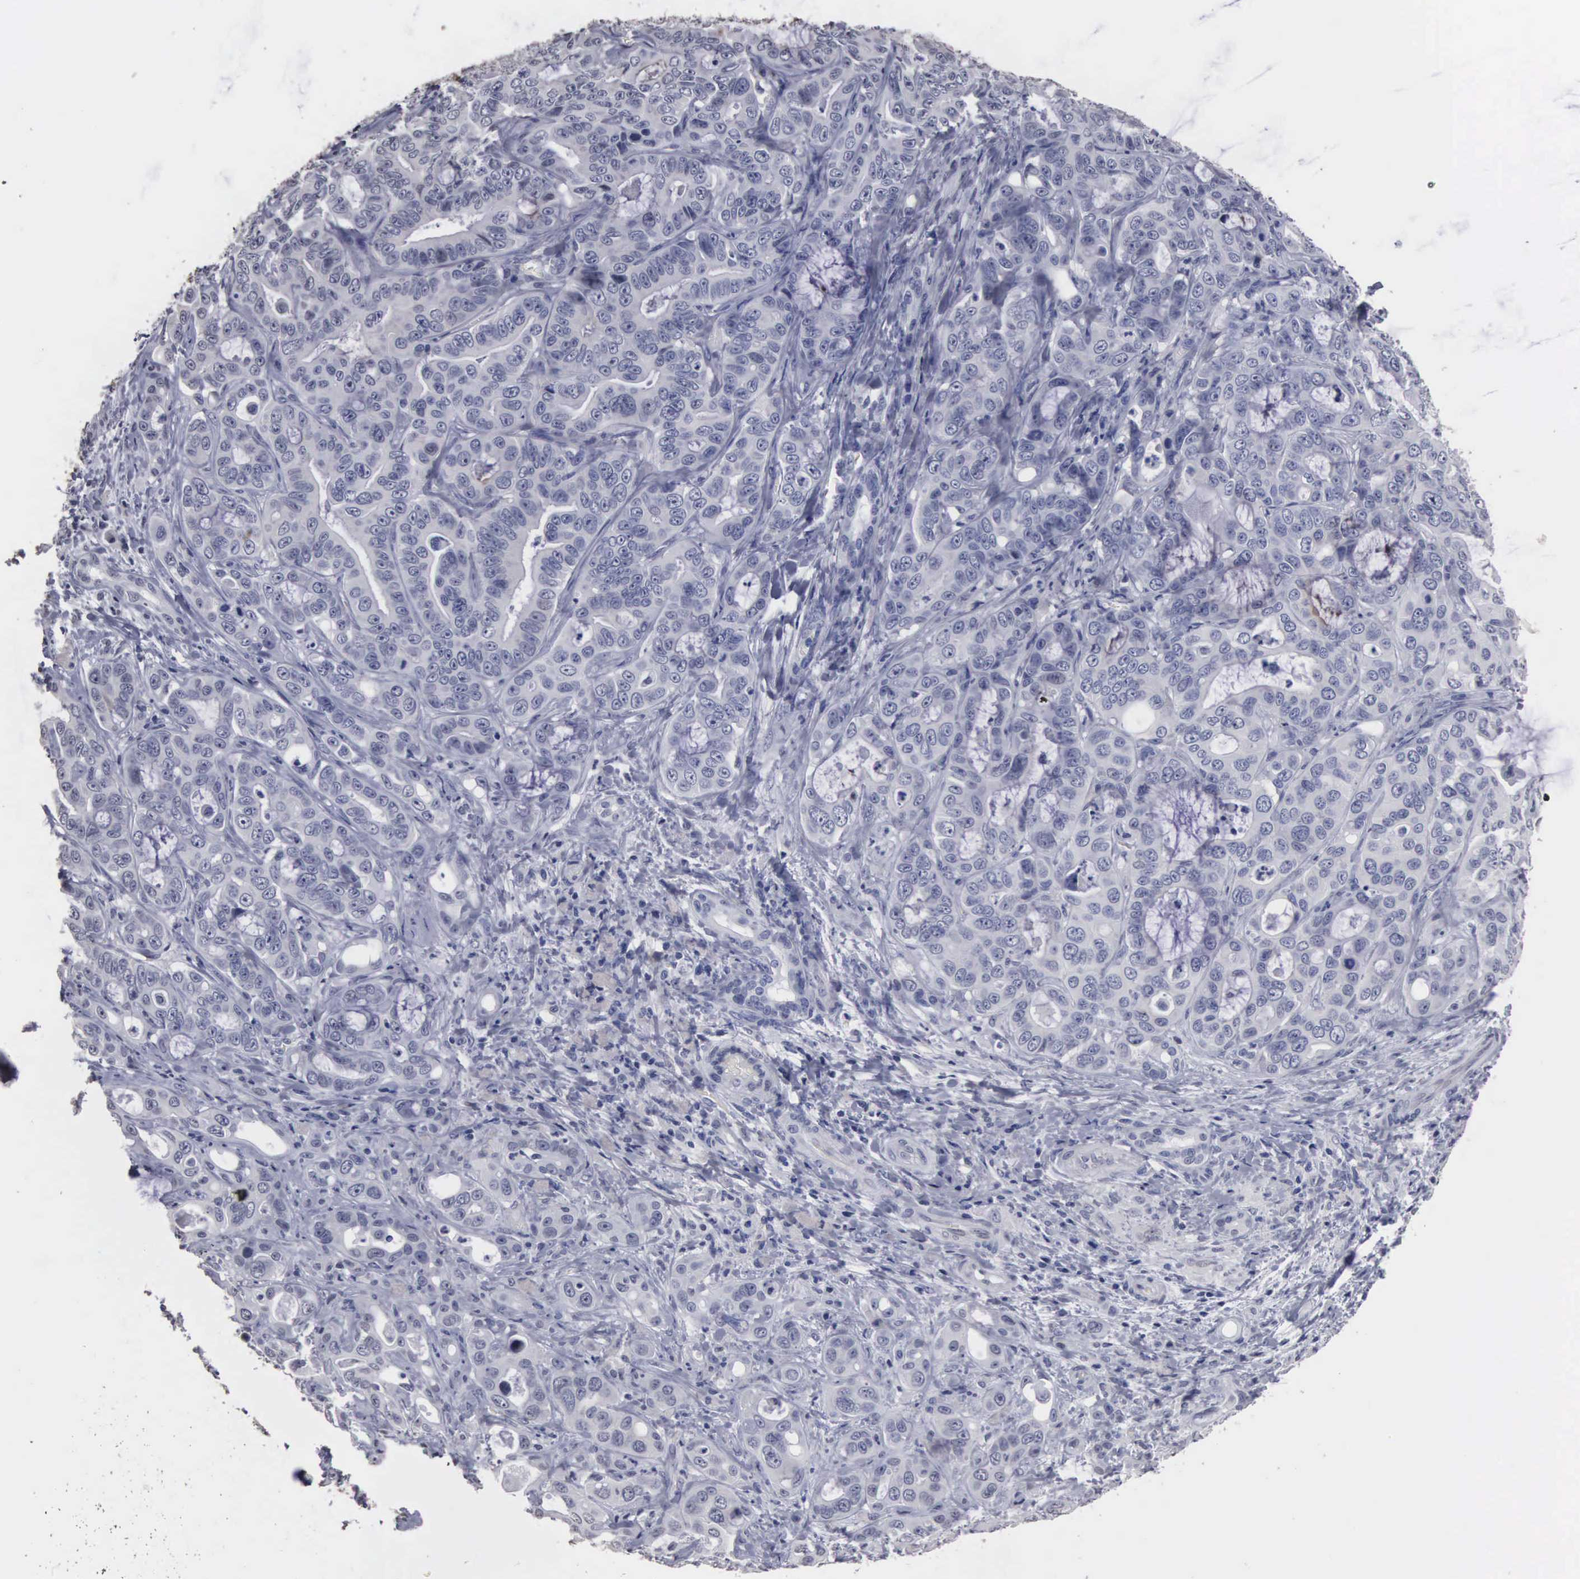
{"staining": {"intensity": "weak", "quantity": "25%-75%", "location": "cytoplasmic/membranous"}, "tissue": "liver cancer", "cell_type": "Tumor cells", "image_type": "cancer", "snomed": [{"axis": "morphology", "description": "Cholangiocarcinoma"}, {"axis": "topography", "description": "Liver"}], "caption": "A histopathology image of human liver cancer stained for a protein demonstrates weak cytoplasmic/membranous brown staining in tumor cells. The protein of interest is shown in brown color, while the nuclei are stained blue.", "gene": "UPB1", "patient": {"sex": "female", "age": 79}}